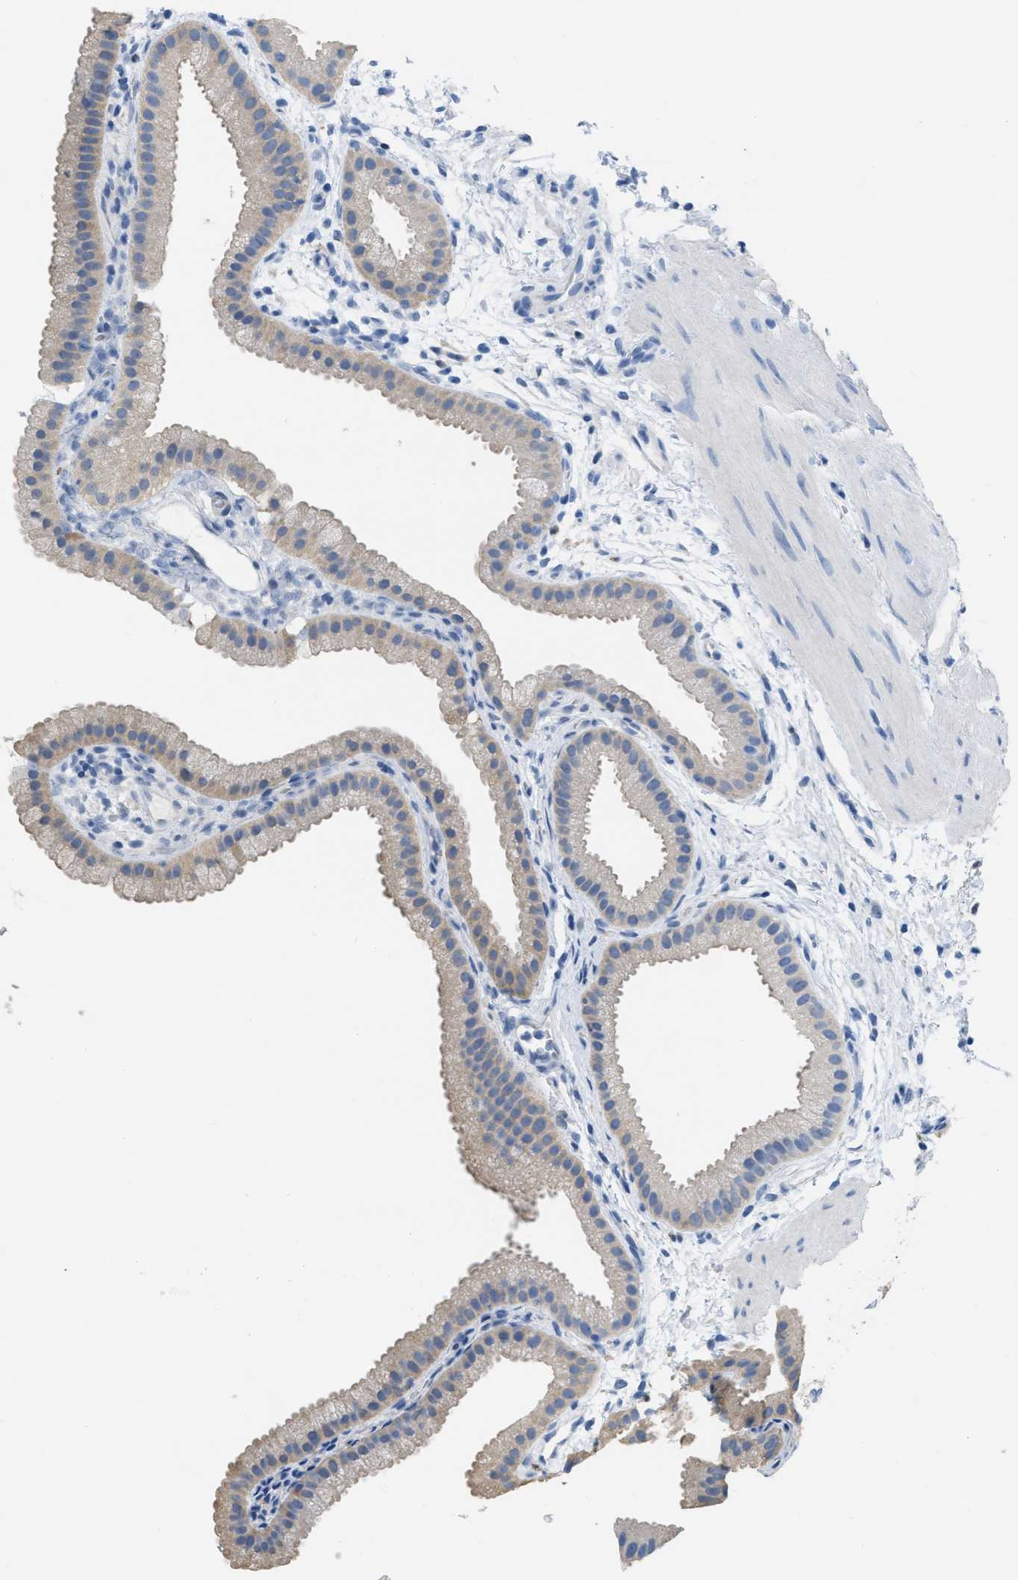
{"staining": {"intensity": "weak", "quantity": "25%-75%", "location": "cytoplasmic/membranous"}, "tissue": "gallbladder", "cell_type": "Glandular cells", "image_type": "normal", "snomed": [{"axis": "morphology", "description": "Normal tissue, NOS"}, {"axis": "topography", "description": "Gallbladder"}], "caption": "Gallbladder stained for a protein (brown) shows weak cytoplasmic/membranous positive expression in about 25%-75% of glandular cells.", "gene": "ASGR1", "patient": {"sex": "female", "age": 64}}